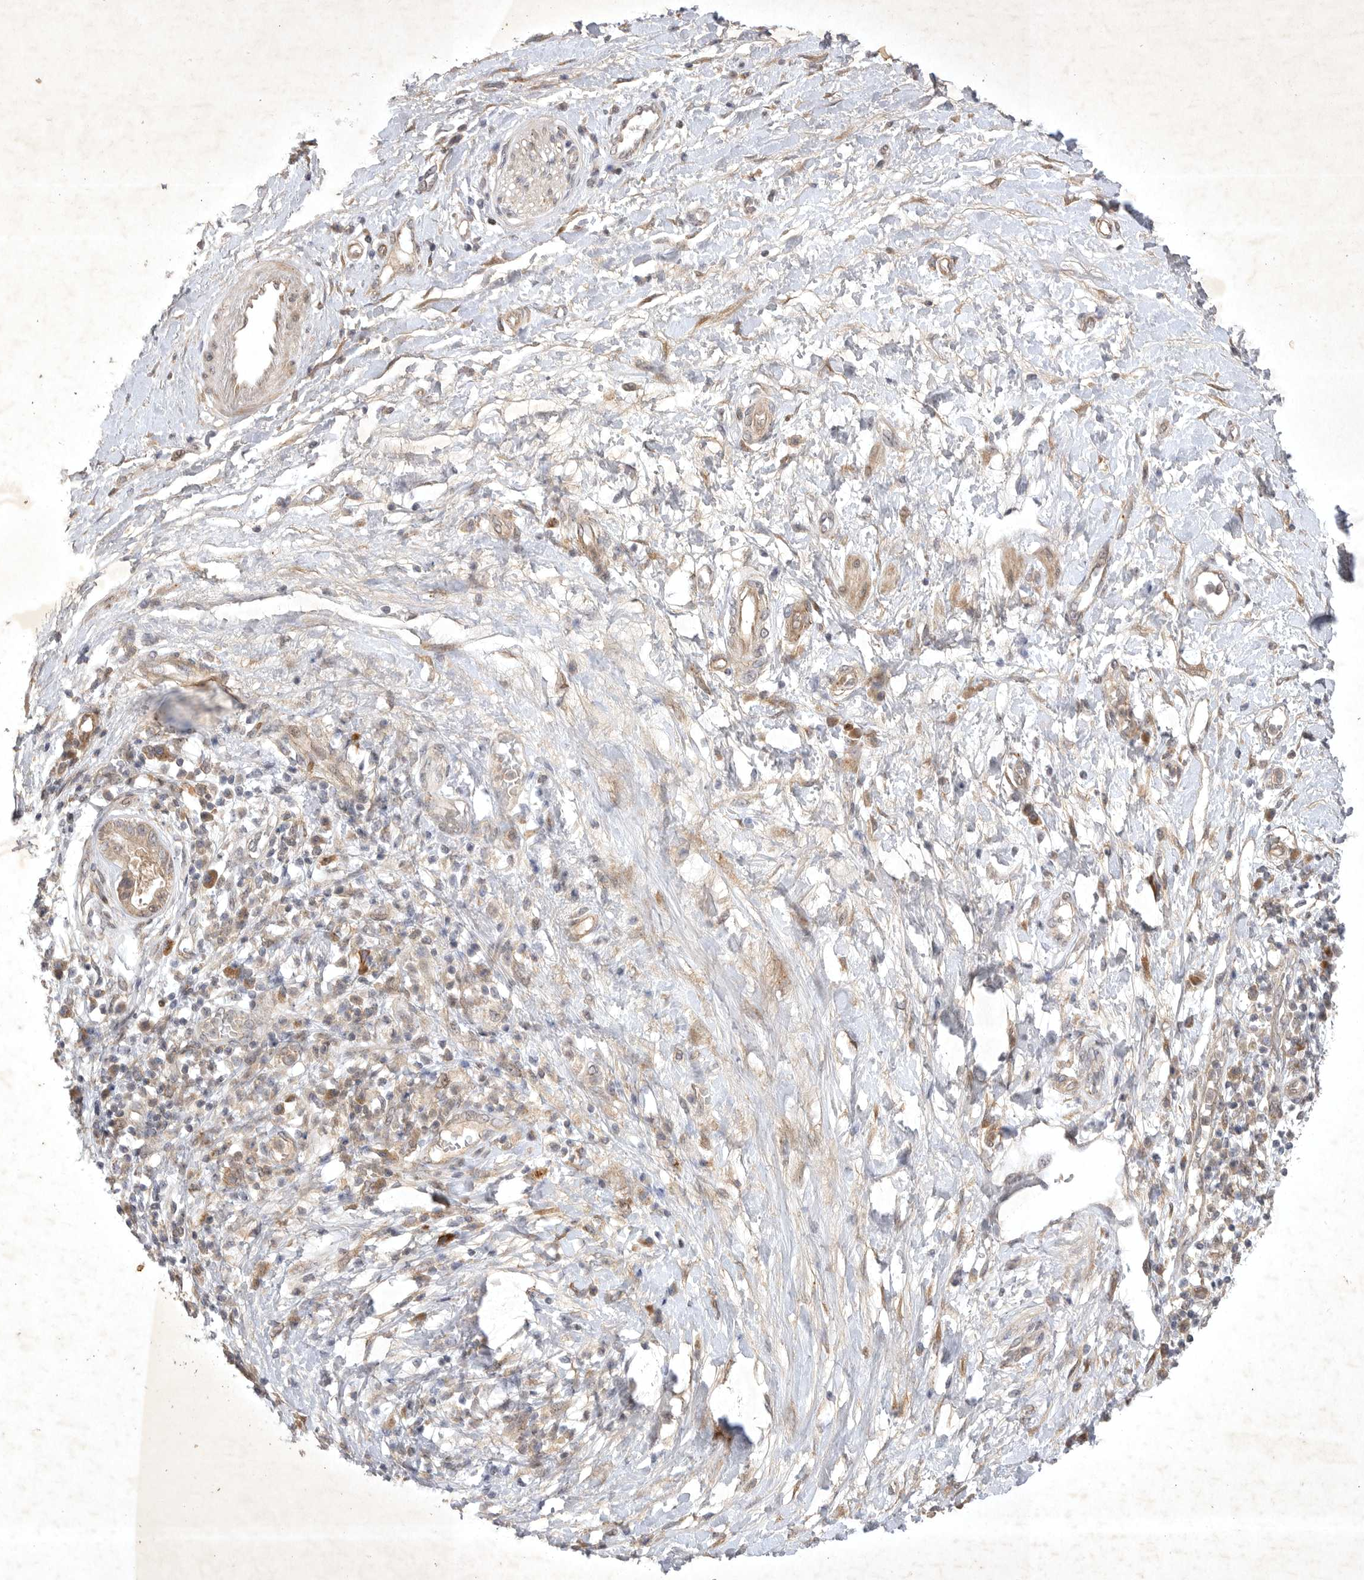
{"staining": {"intensity": "weak", "quantity": "25%-75%", "location": "cytoplasmic/membranous"}, "tissue": "pancreatic cancer", "cell_type": "Tumor cells", "image_type": "cancer", "snomed": [{"axis": "morphology", "description": "Adenocarcinoma, NOS"}, {"axis": "topography", "description": "Pancreas"}], "caption": "Immunohistochemical staining of human pancreatic cancer (adenocarcinoma) displays weak cytoplasmic/membranous protein staining in about 25%-75% of tumor cells.", "gene": "PTPDC1", "patient": {"sex": "female", "age": 73}}